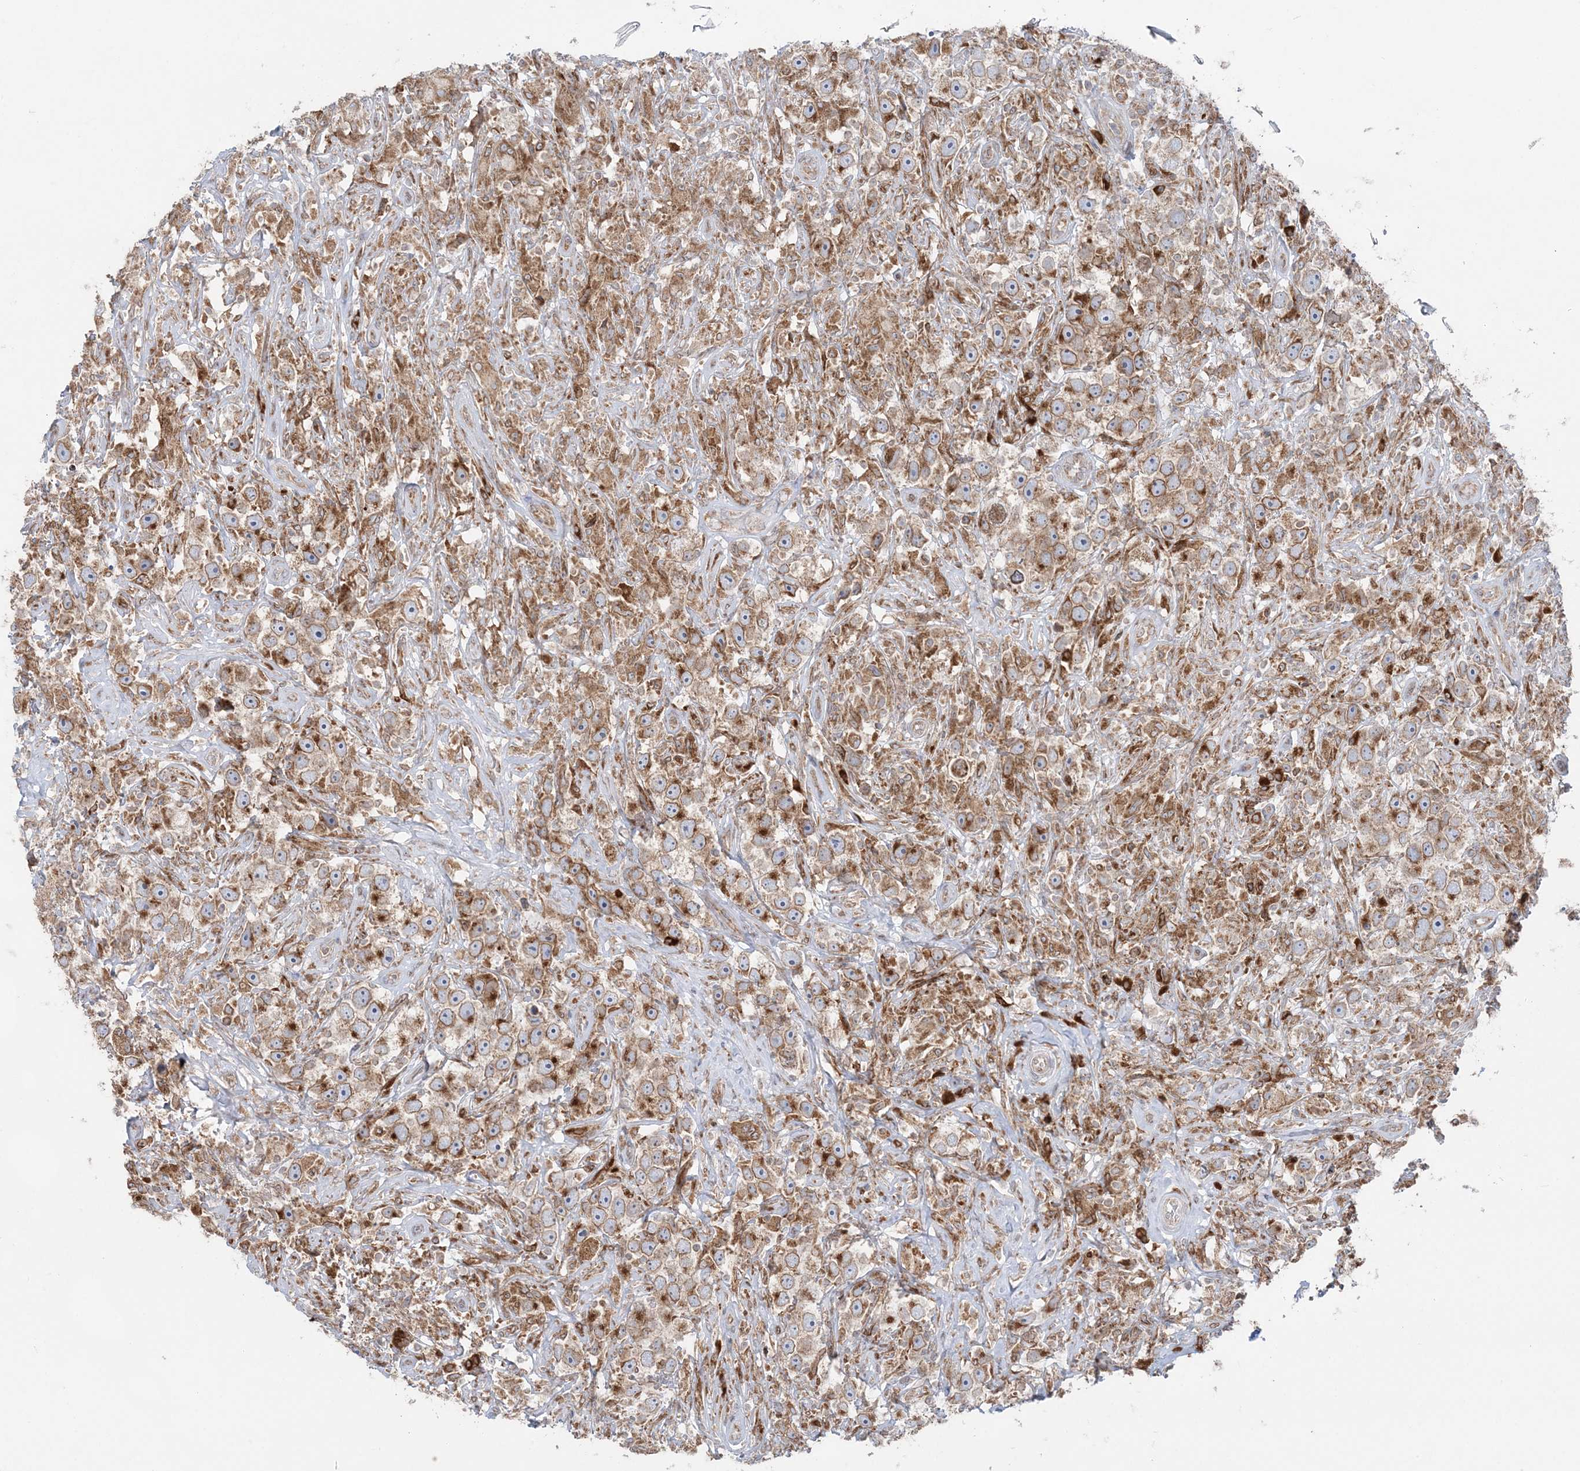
{"staining": {"intensity": "moderate", "quantity": ">75%", "location": "cytoplasmic/membranous"}, "tissue": "testis cancer", "cell_type": "Tumor cells", "image_type": "cancer", "snomed": [{"axis": "morphology", "description": "Seminoma, NOS"}, {"axis": "topography", "description": "Testis"}], "caption": "Human testis seminoma stained for a protein (brown) exhibits moderate cytoplasmic/membranous positive staining in approximately >75% of tumor cells.", "gene": "TMED10", "patient": {"sex": "male", "age": 49}}